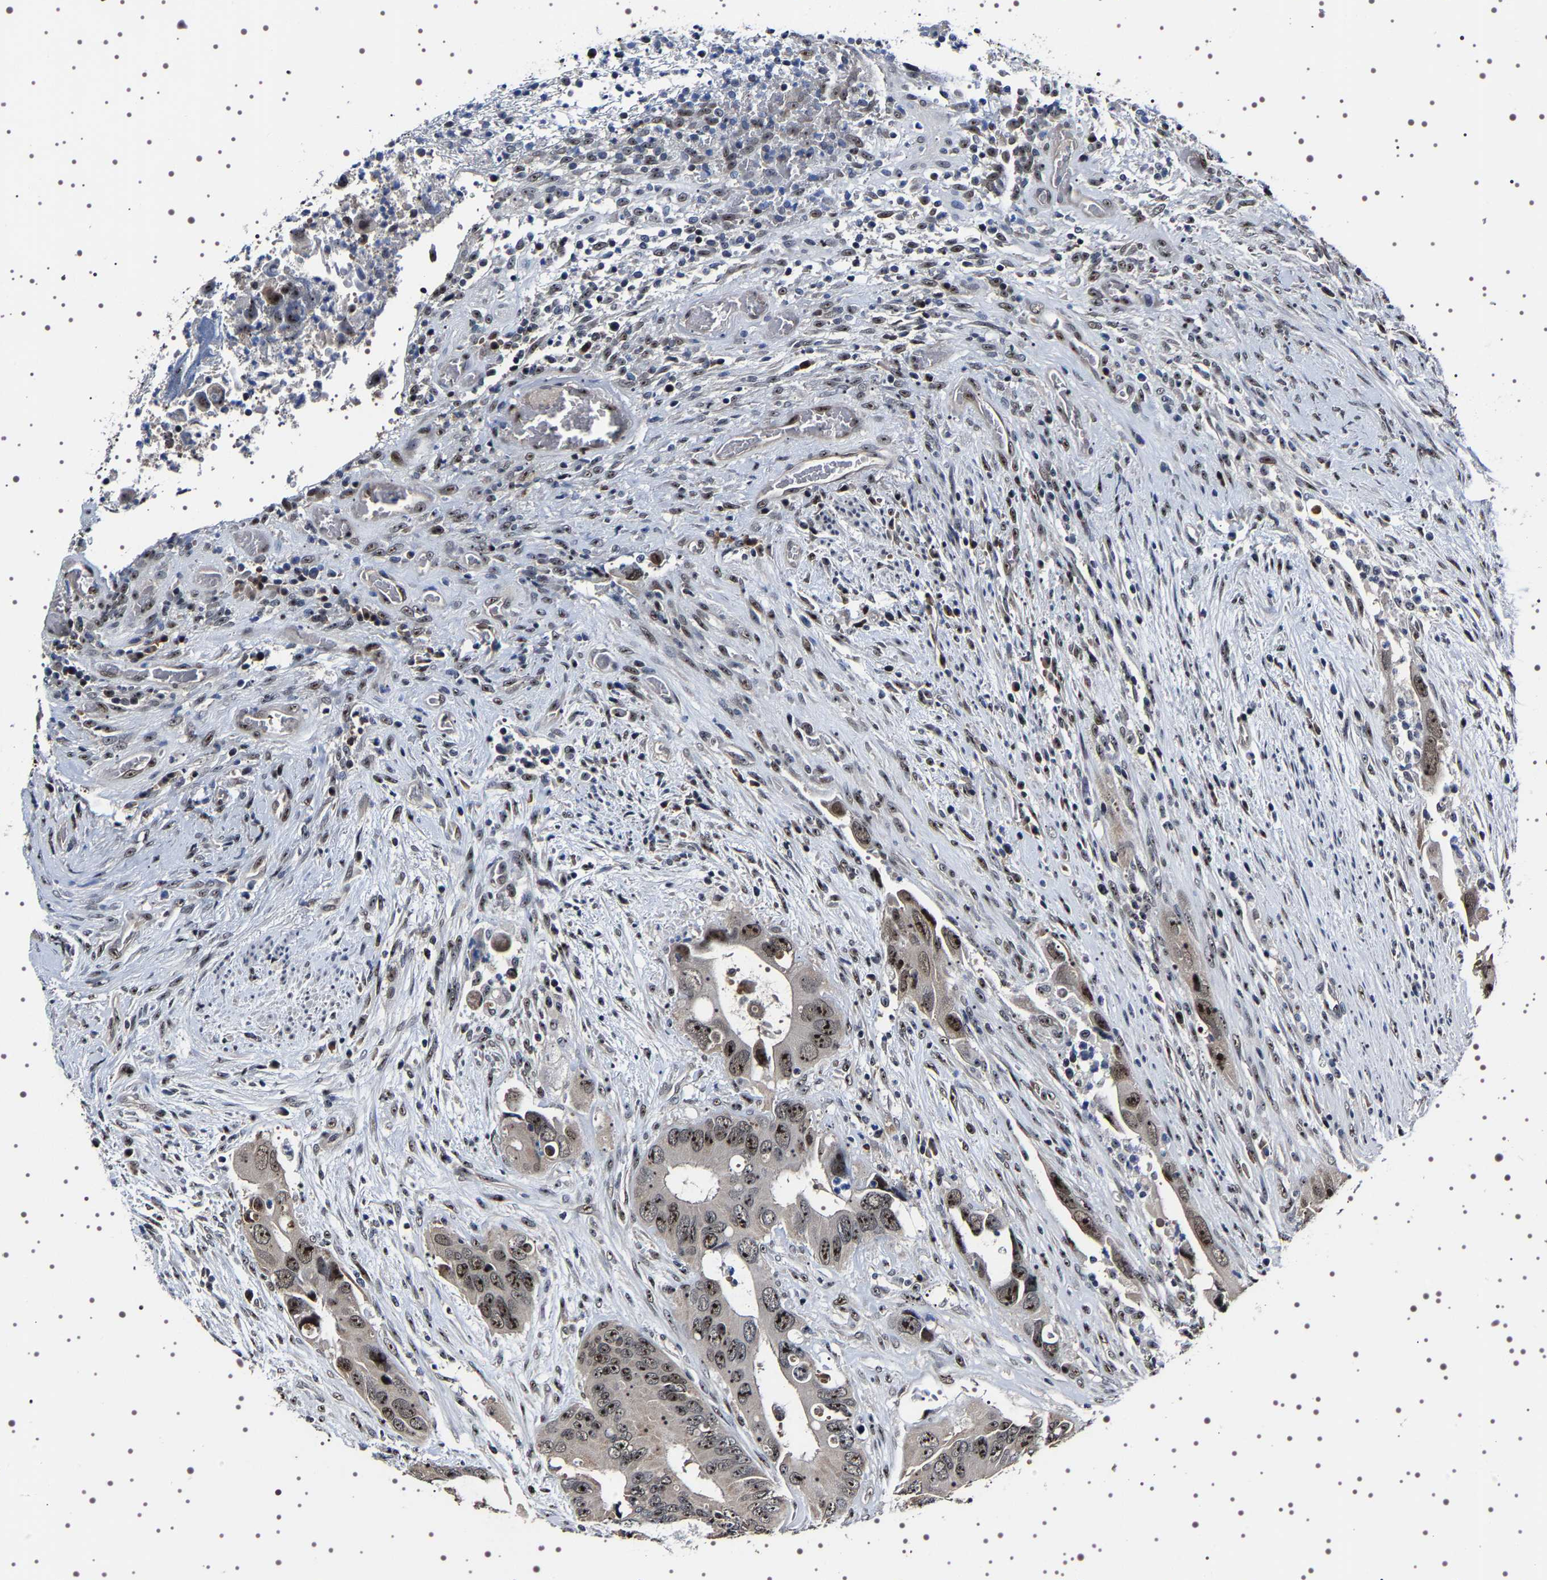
{"staining": {"intensity": "strong", "quantity": "25%-75%", "location": "nuclear"}, "tissue": "colorectal cancer", "cell_type": "Tumor cells", "image_type": "cancer", "snomed": [{"axis": "morphology", "description": "Adenocarcinoma, NOS"}, {"axis": "topography", "description": "Rectum"}], "caption": "Protein analysis of colorectal cancer tissue reveals strong nuclear staining in approximately 25%-75% of tumor cells. The staining is performed using DAB brown chromogen to label protein expression. The nuclei are counter-stained blue using hematoxylin.", "gene": "GNL3", "patient": {"sex": "male", "age": 70}}